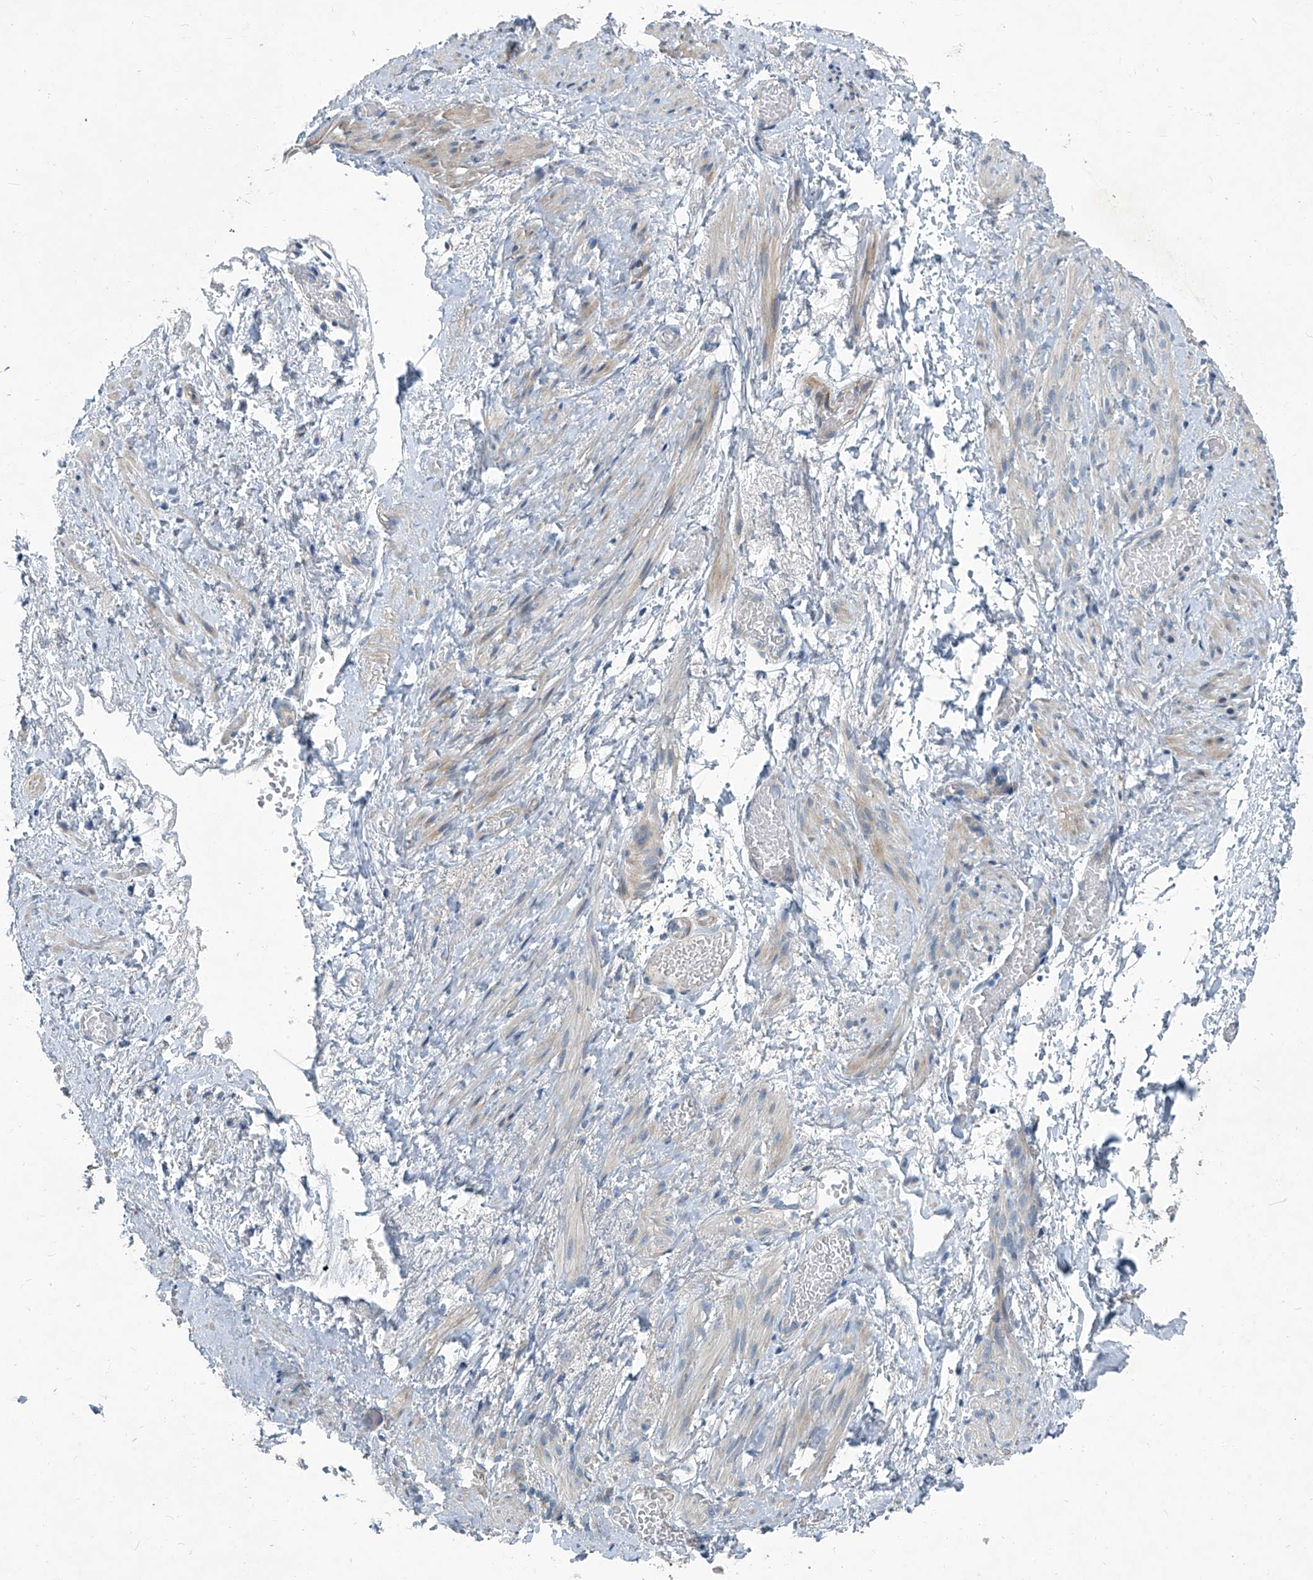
{"staining": {"intensity": "negative", "quantity": "none", "location": "none"}, "tissue": "adipose tissue", "cell_type": "Adipocytes", "image_type": "normal", "snomed": [{"axis": "morphology", "description": "Normal tissue, NOS"}, {"axis": "topography", "description": "Smooth muscle"}, {"axis": "topography", "description": "Peripheral nerve tissue"}], "caption": "A photomicrograph of adipose tissue stained for a protein displays no brown staining in adipocytes.", "gene": "SLC26A11", "patient": {"sex": "female", "age": 39}}